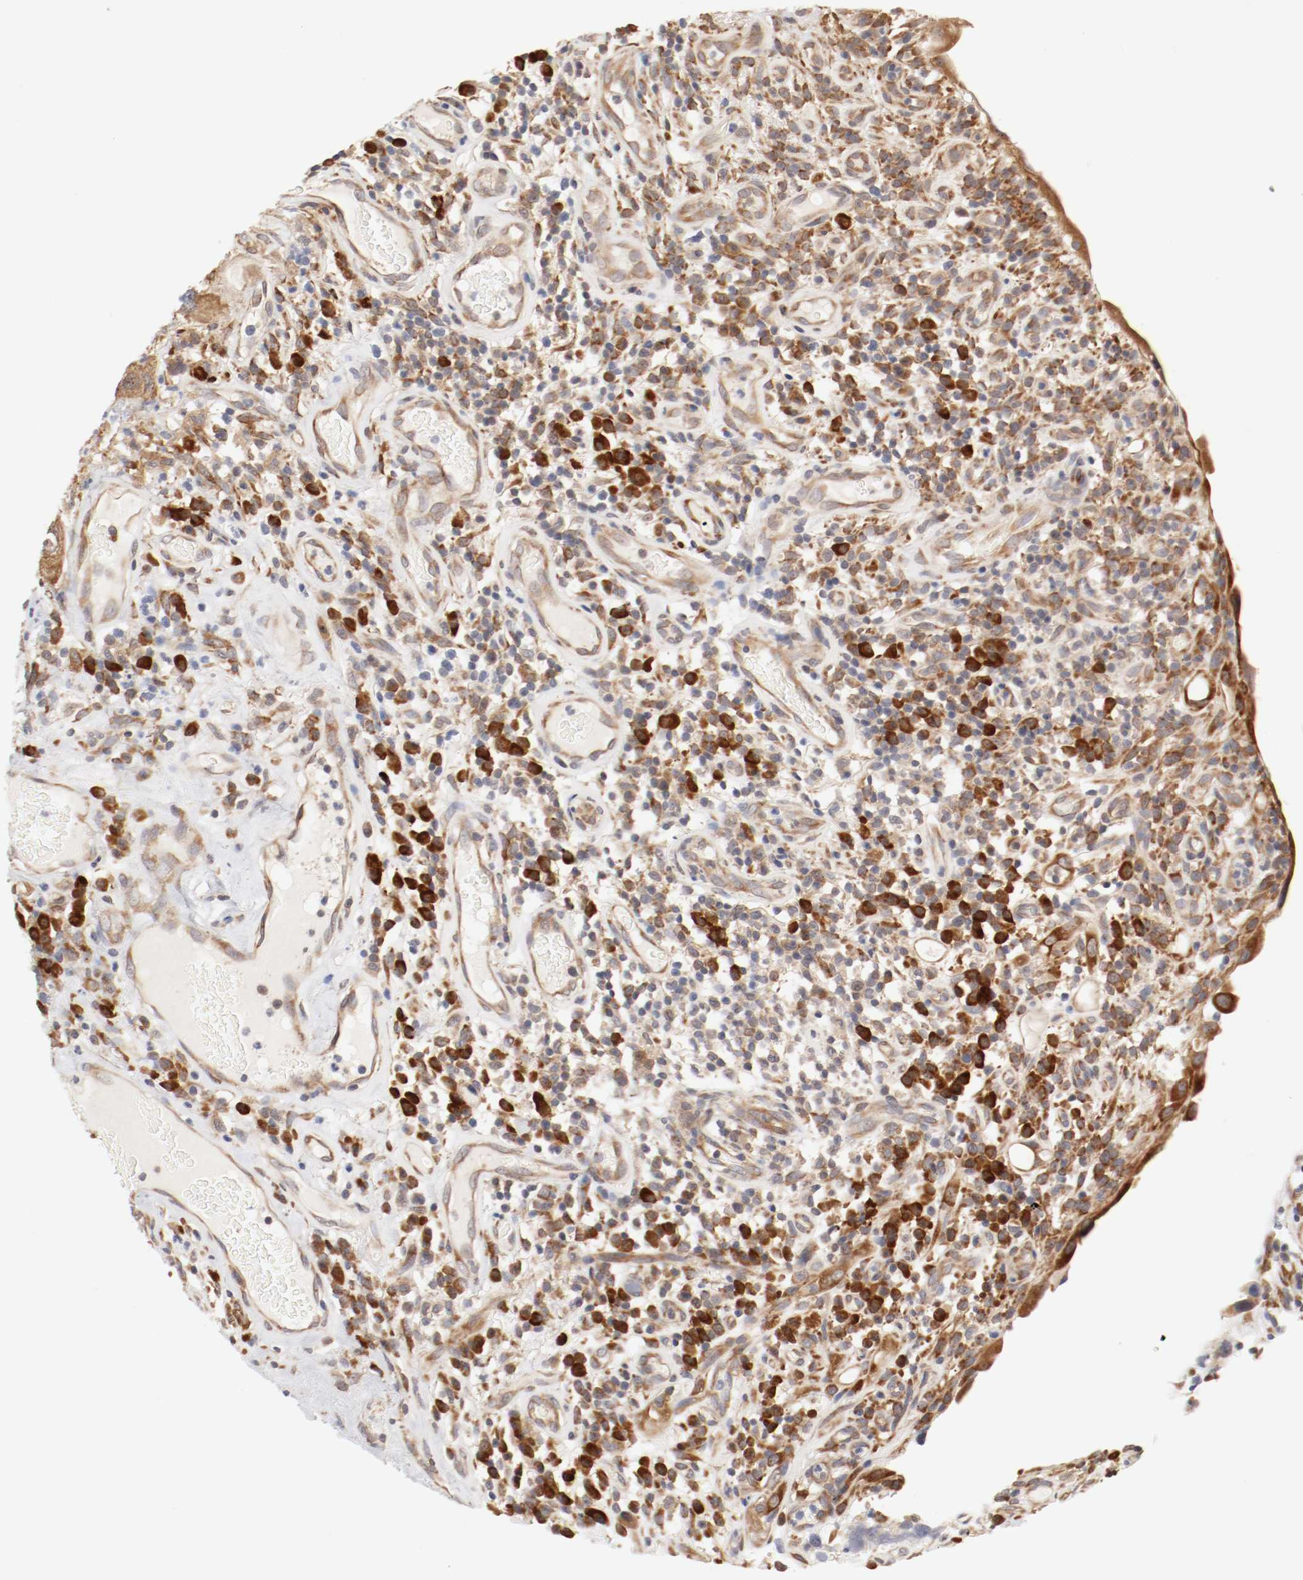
{"staining": {"intensity": "weak", "quantity": ">75%", "location": "cytoplasmic/membranous"}, "tissue": "urothelial cancer", "cell_type": "Tumor cells", "image_type": "cancer", "snomed": [{"axis": "morphology", "description": "Urothelial carcinoma, High grade"}, {"axis": "topography", "description": "Urinary bladder"}], "caption": "DAB immunohistochemical staining of urothelial carcinoma (high-grade) displays weak cytoplasmic/membranous protein staining in about >75% of tumor cells.", "gene": "FKBP3", "patient": {"sex": "female", "age": 64}}